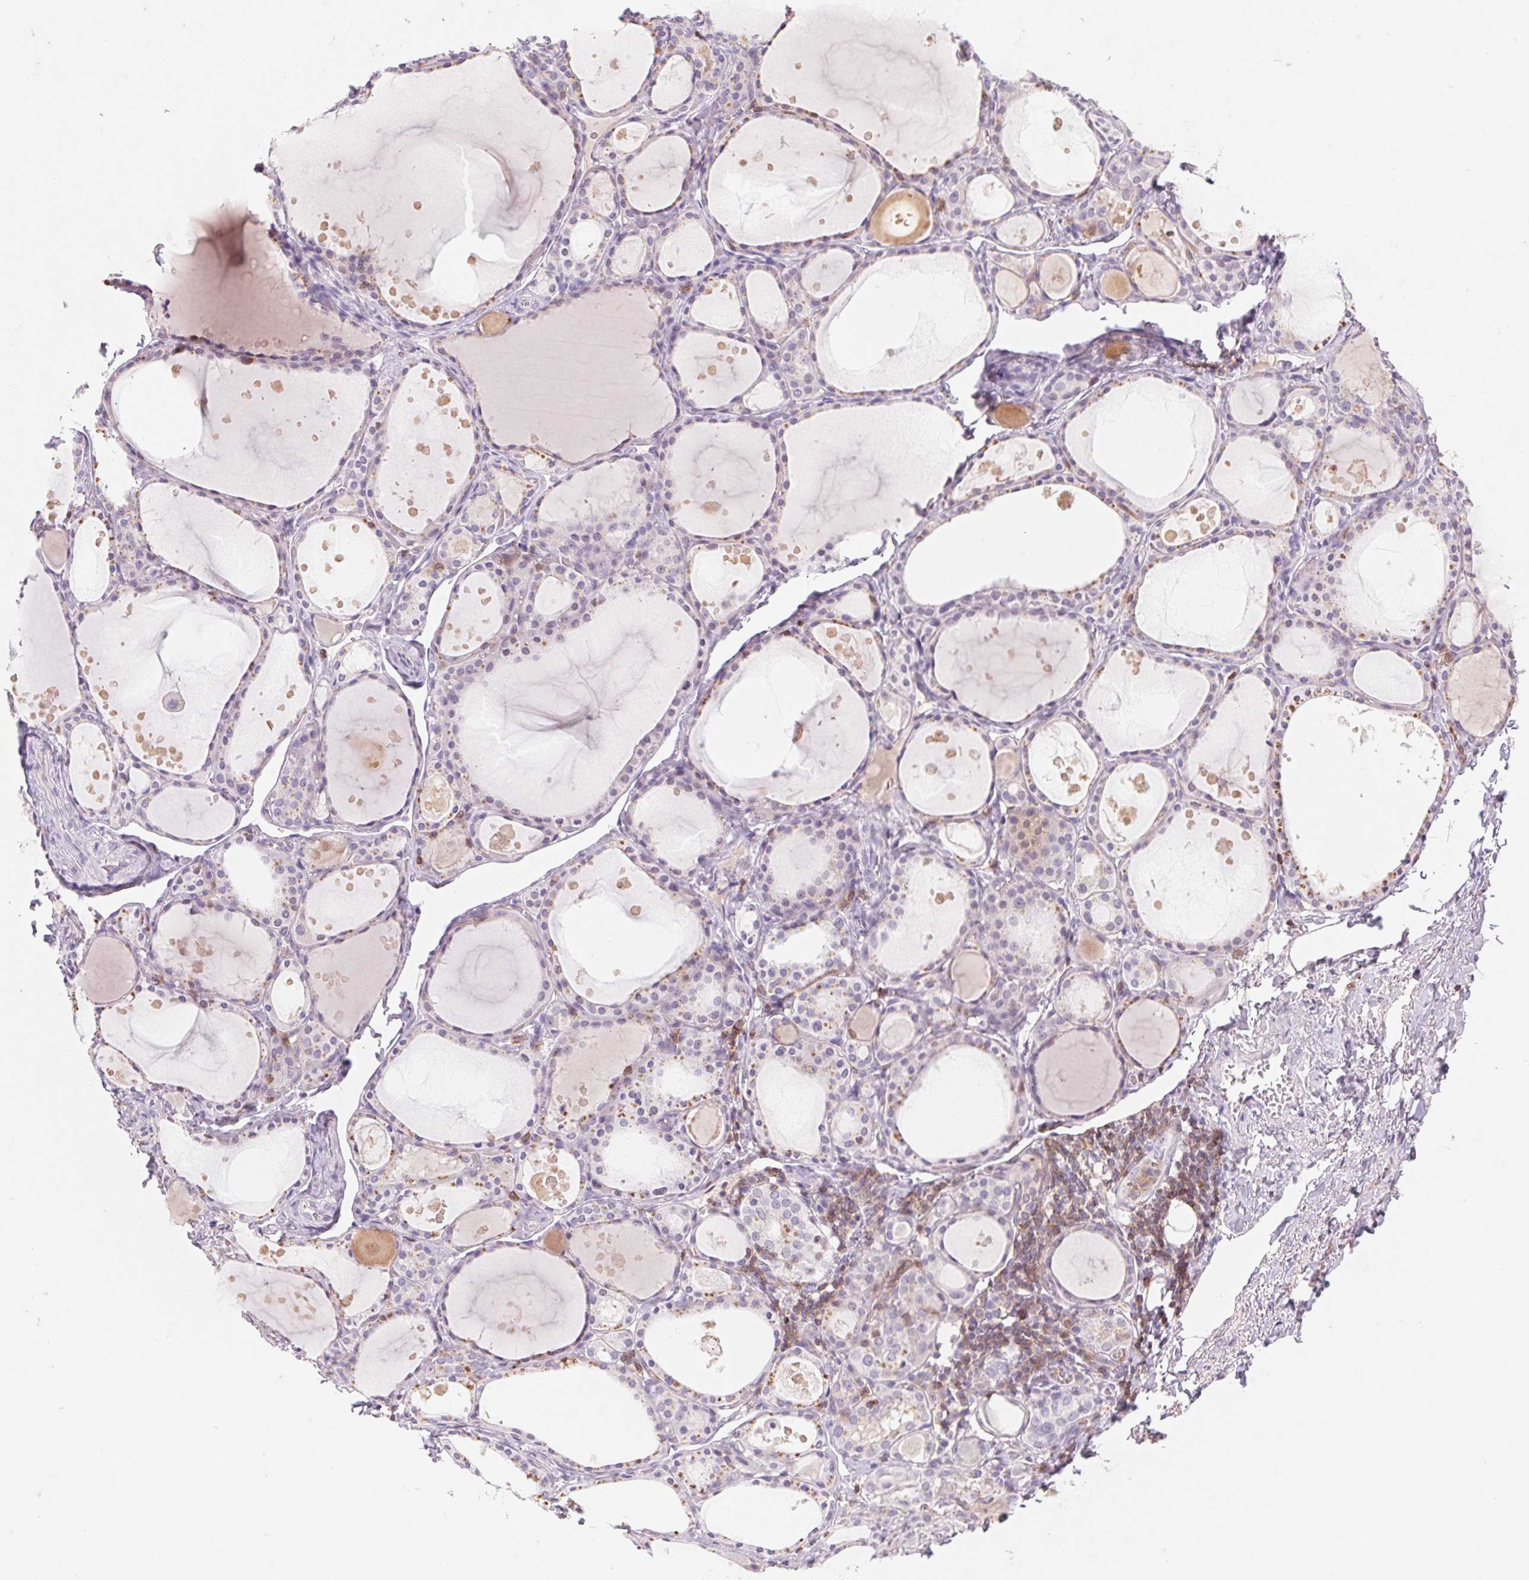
{"staining": {"intensity": "weak", "quantity": "<25%", "location": "cytoplasmic/membranous"}, "tissue": "thyroid gland", "cell_type": "Glandular cells", "image_type": "normal", "snomed": [{"axis": "morphology", "description": "Normal tissue, NOS"}, {"axis": "topography", "description": "Thyroid gland"}], "caption": "The photomicrograph reveals no significant staining in glandular cells of thyroid gland. (DAB (3,3'-diaminobenzidine) immunohistochemistry (IHC), high magnification).", "gene": "KIF26A", "patient": {"sex": "male", "age": 68}}